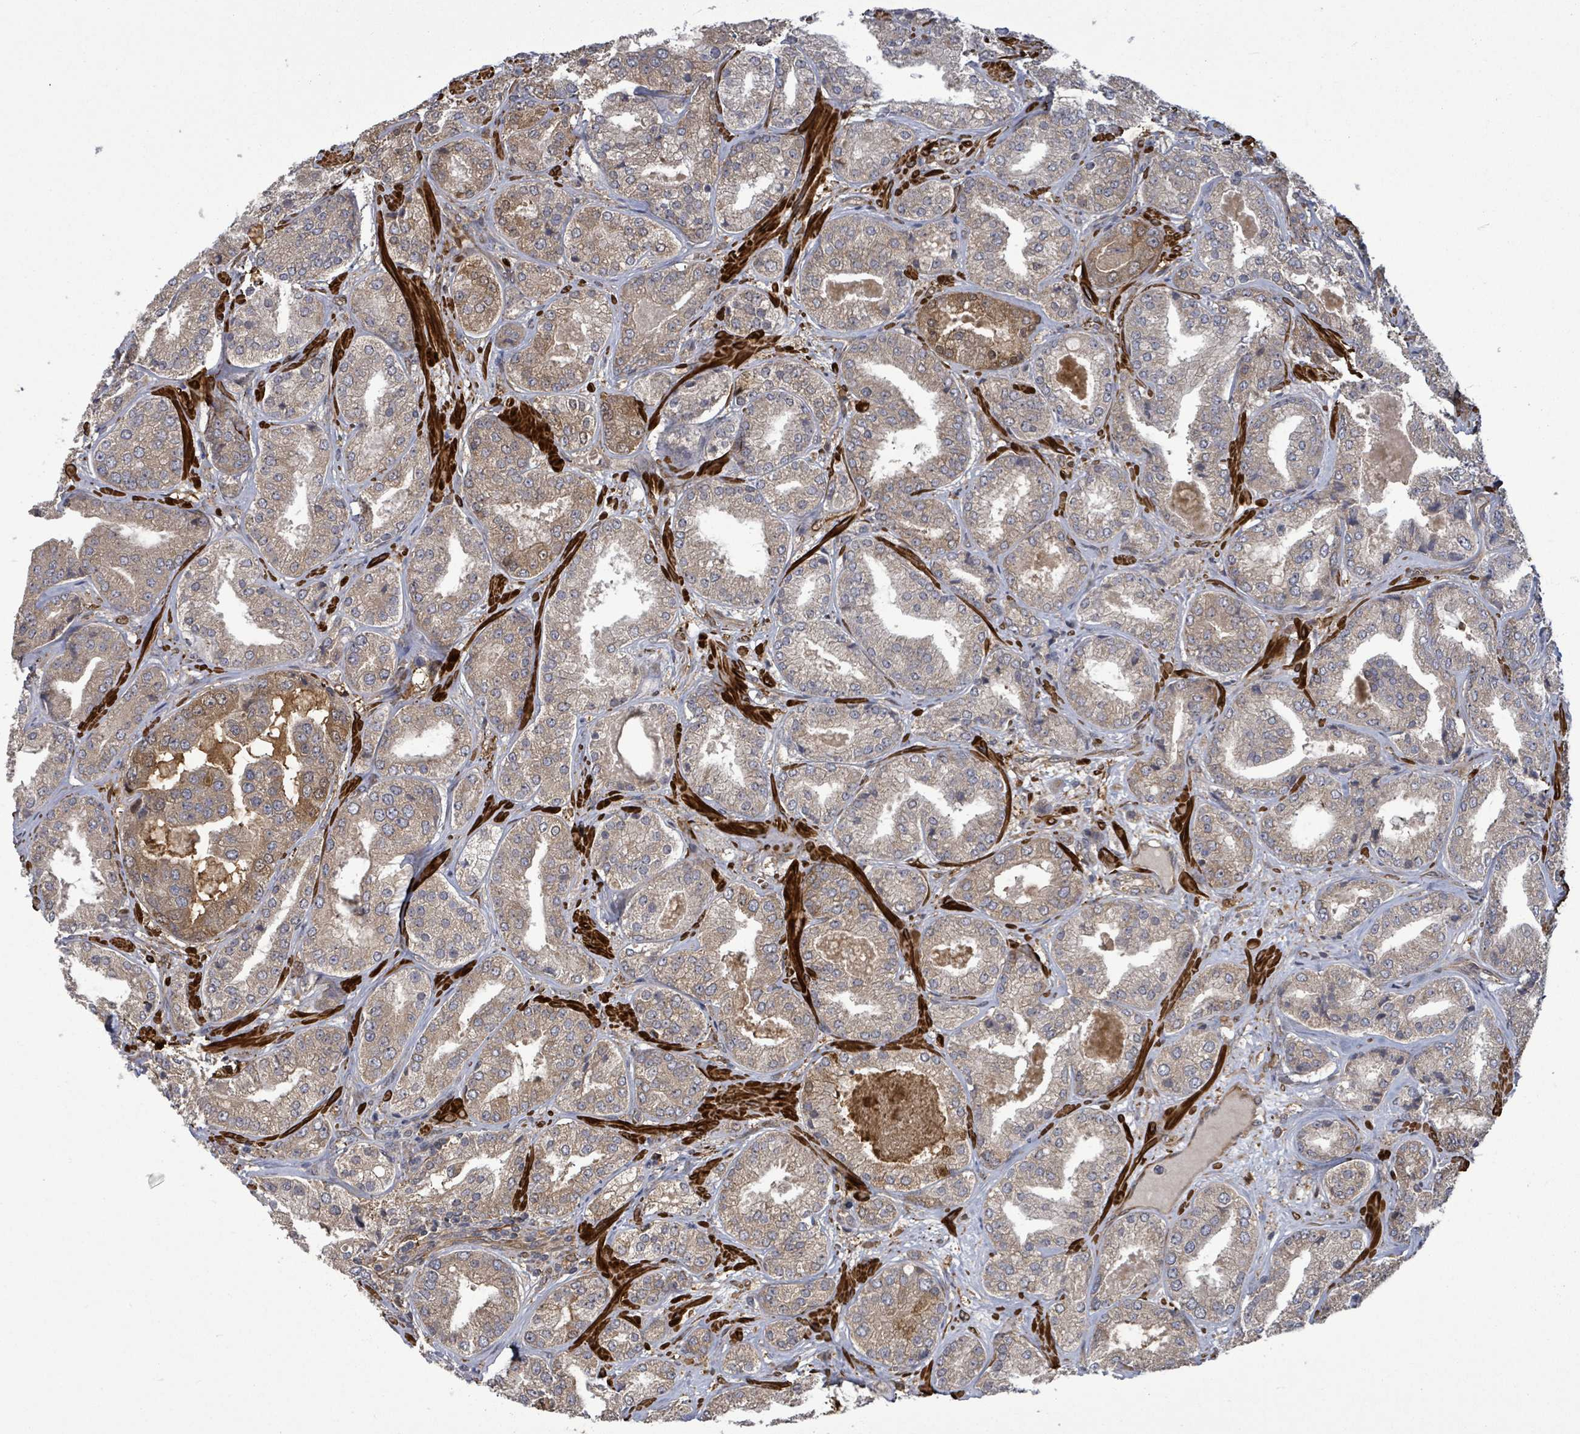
{"staining": {"intensity": "moderate", "quantity": "25%-75%", "location": "cytoplasmic/membranous"}, "tissue": "prostate cancer", "cell_type": "Tumor cells", "image_type": "cancer", "snomed": [{"axis": "morphology", "description": "Adenocarcinoma, High grade"}, {"axis": "topography", "description": "Prostate"}], "caption": "A micrograph of prostate cancer (high-grade adenocarcinoma) stained for a protein demonstrates moderate cytoplasmic/membranous brown staining in tumor cells. Nuclei are stained in blue.", "gene": "MAP3K6", "patient": {"sex": "male", "age": 63}}